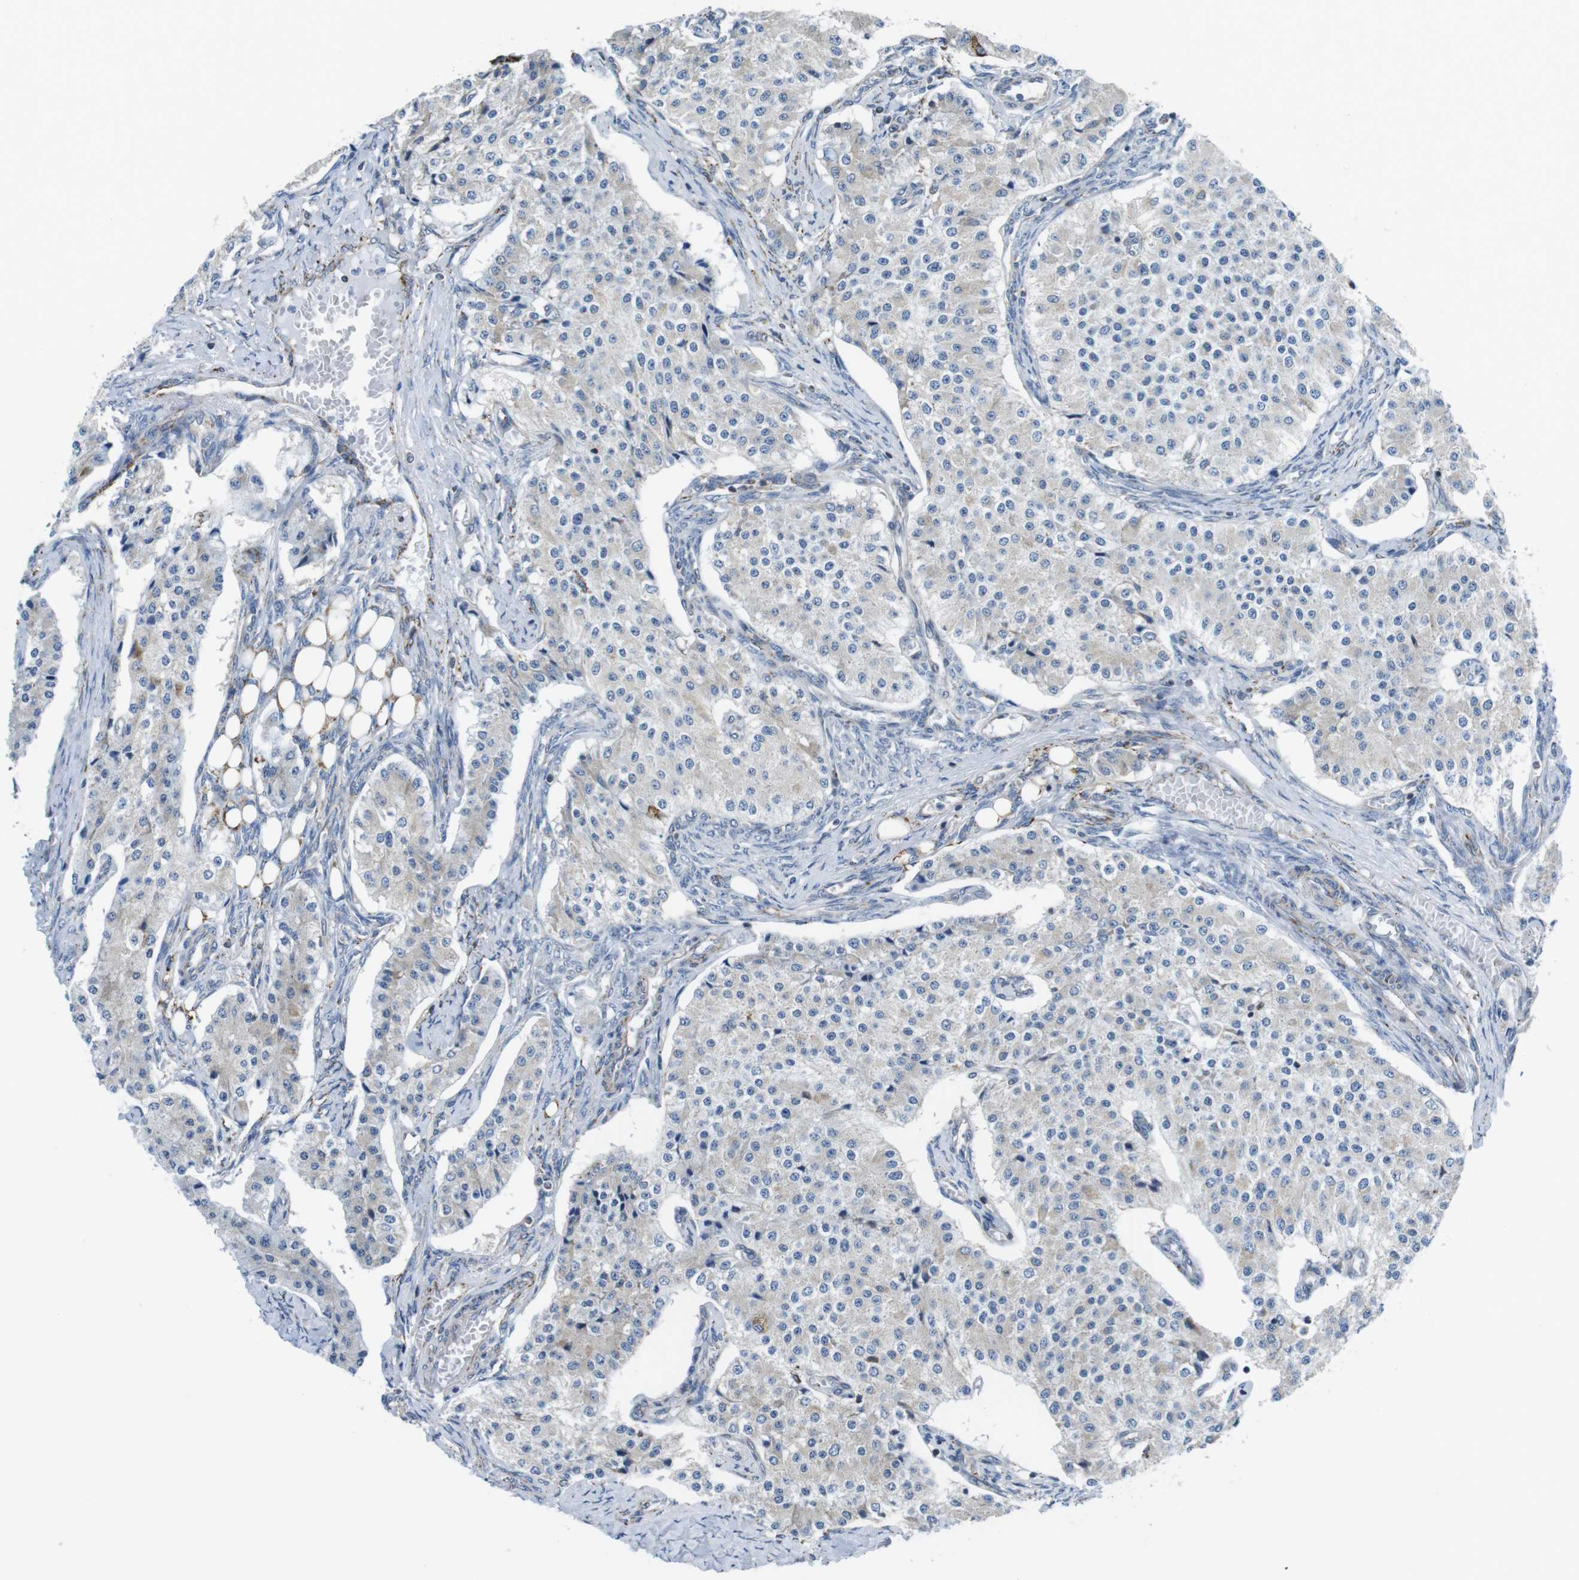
{"staining": {"intensity": "negative", "quantity": "none", "location": "none"}, "tissue": "carcinoid", "cell_type": "Tumor cells", "image_type": "cancer", "snomed": [{"axis": "morphology", "description": "Carcinoid, malignant, NOS"}, {"axis": "topography", "description": "Colon"}], "caption": "A histopathology image of carcinoid stained for a protein shows no brown staining in tumor cells. Nuclei are stained in blue.", "gene": "KCNE3", "patient": {"sex": "female", "age": 52}}